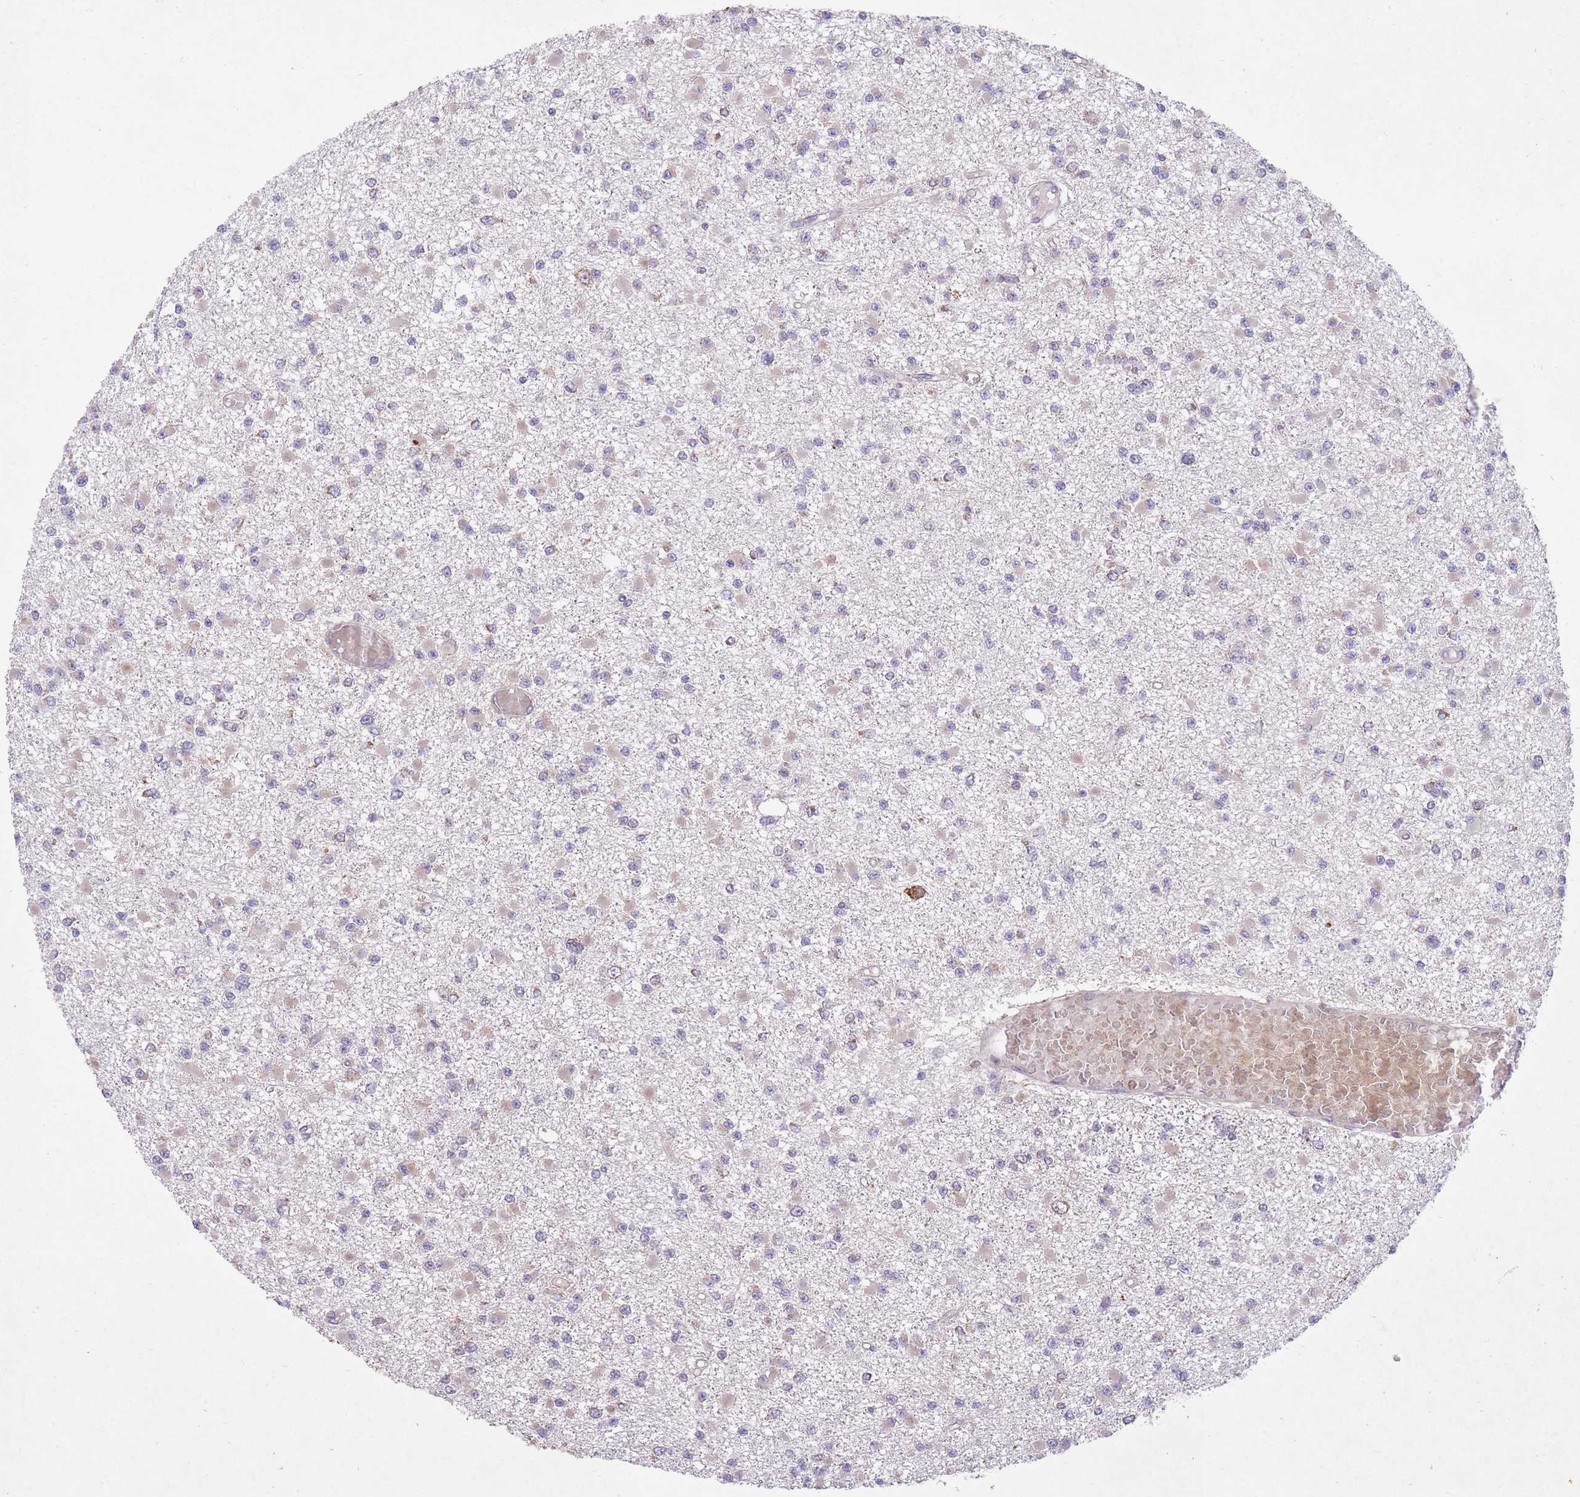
{"staining": {"intensity": "negative", "quantity": "none", "location": "none"}, "tissue": "glioma", "cell_type": "Tumor cells", "image_type": "cancer", "snomed": [{"axis": "morphology", "description": "Glioma, malignant, Low grade"}, {"axis": "topography", "description": "Brain"}], "caption": "Immunohistochemistry (IHC) of low-grade glioma (malignant) reveals no staining in tumor cells. (DAB immunohistochemistry visualized using brightfield microscopy, high magnification).", "gene": "TTLL3", "patient": {"sex": "female", "age": 22}}